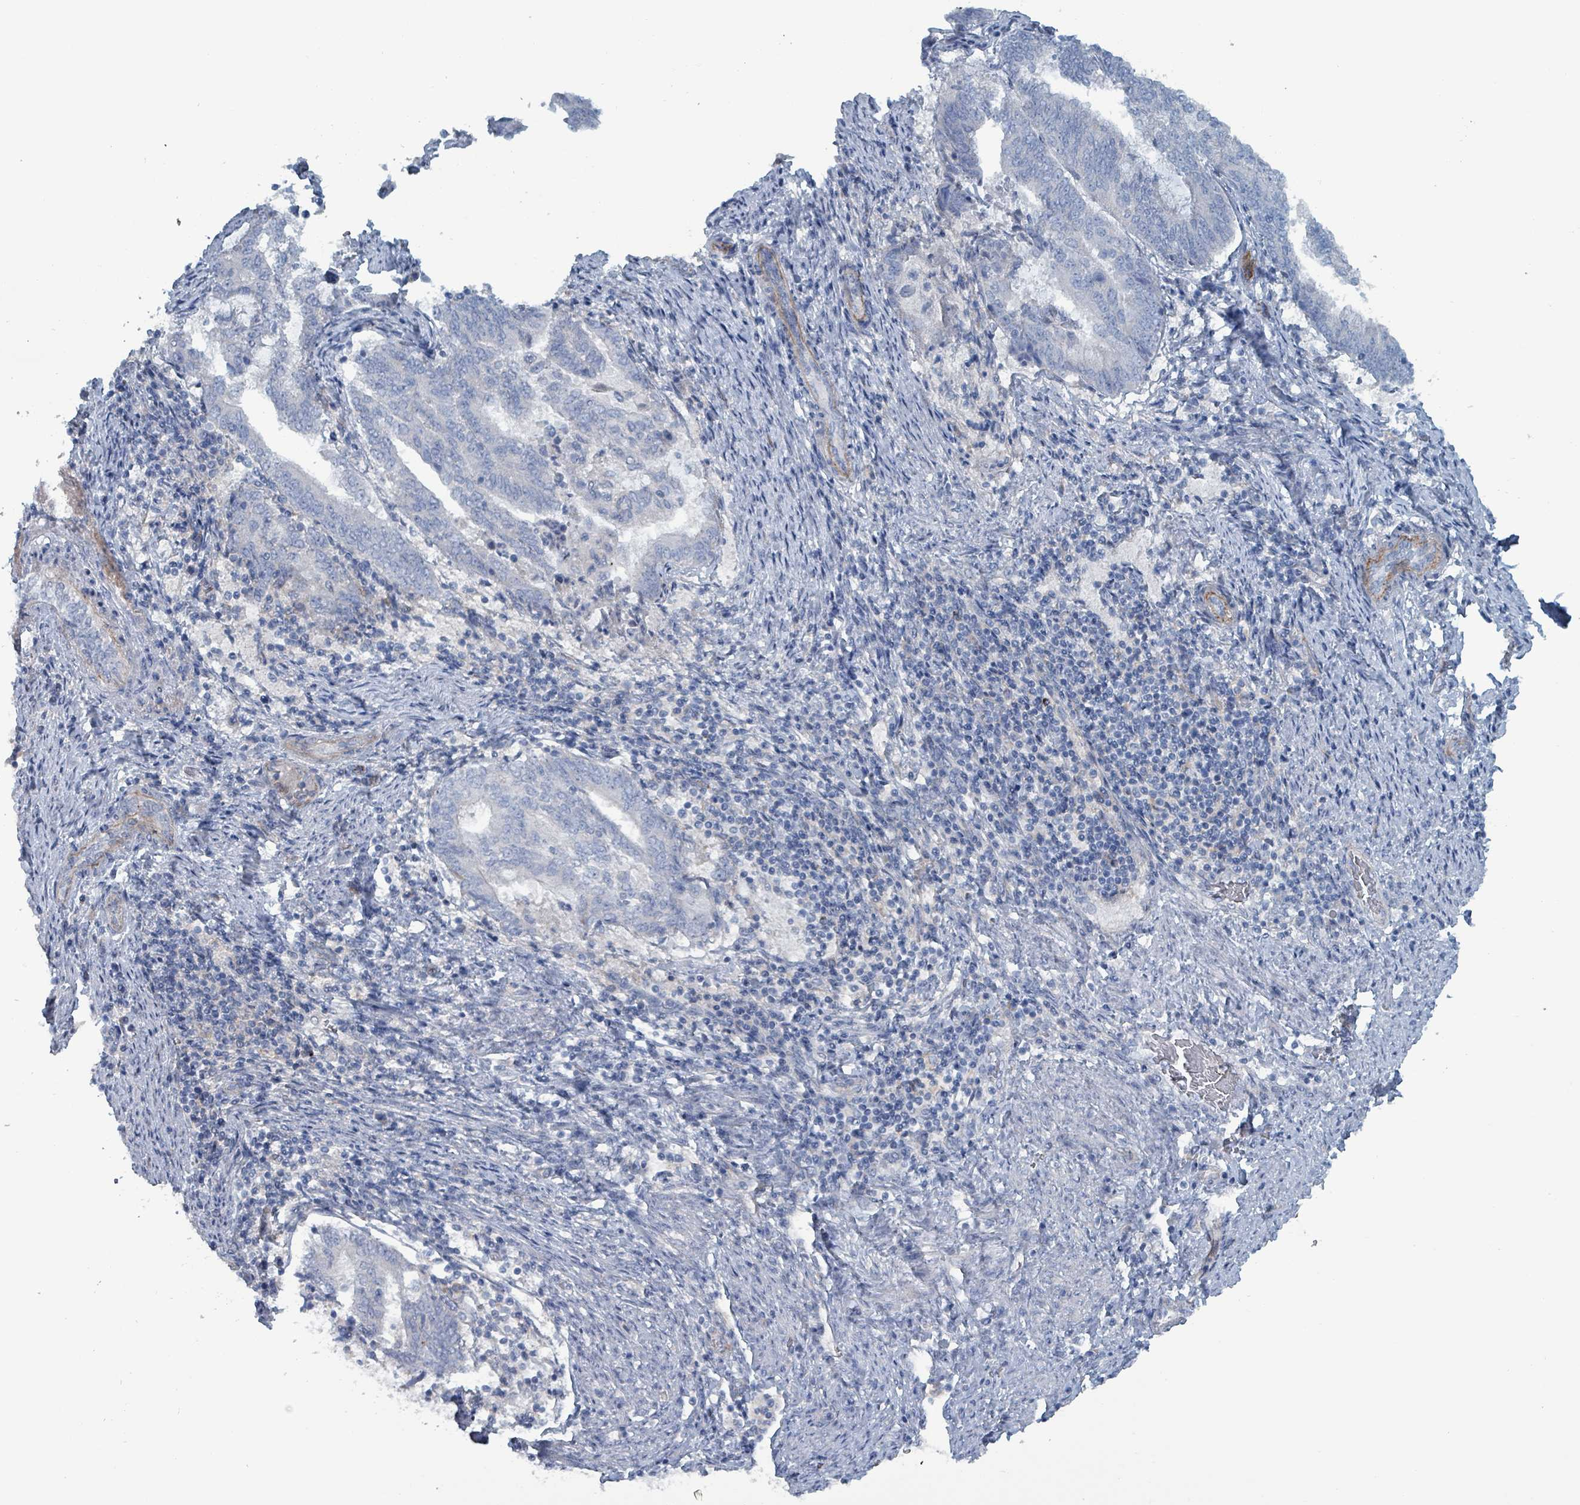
{"staining": {"intensity": "negative", "quantity": "none", "location": "none"}, "tissue": "endometrial cancer", "cell_type": "Tumor cells", "image_type": "cancer", "snomed": [{"axis": "morphology", "description": "Adenocarcinoma, NOS"}, {"axis": "topography", "description": "Endometrium"}], "caption": "Immunohistochemistry (IHC) image of neoplastic tissue: endometrial cancer (adenocarcinoma) stained with DAB exhibits no significant protein staining in tumor cells. (Stains: DAB immunohistochemistry (IHC) with hematoxylin counter stain, Microscopy: brightfield microscopy at high magnification).", "gene": "TAAR5", "patient": {"sex": "female", "age": 80}}